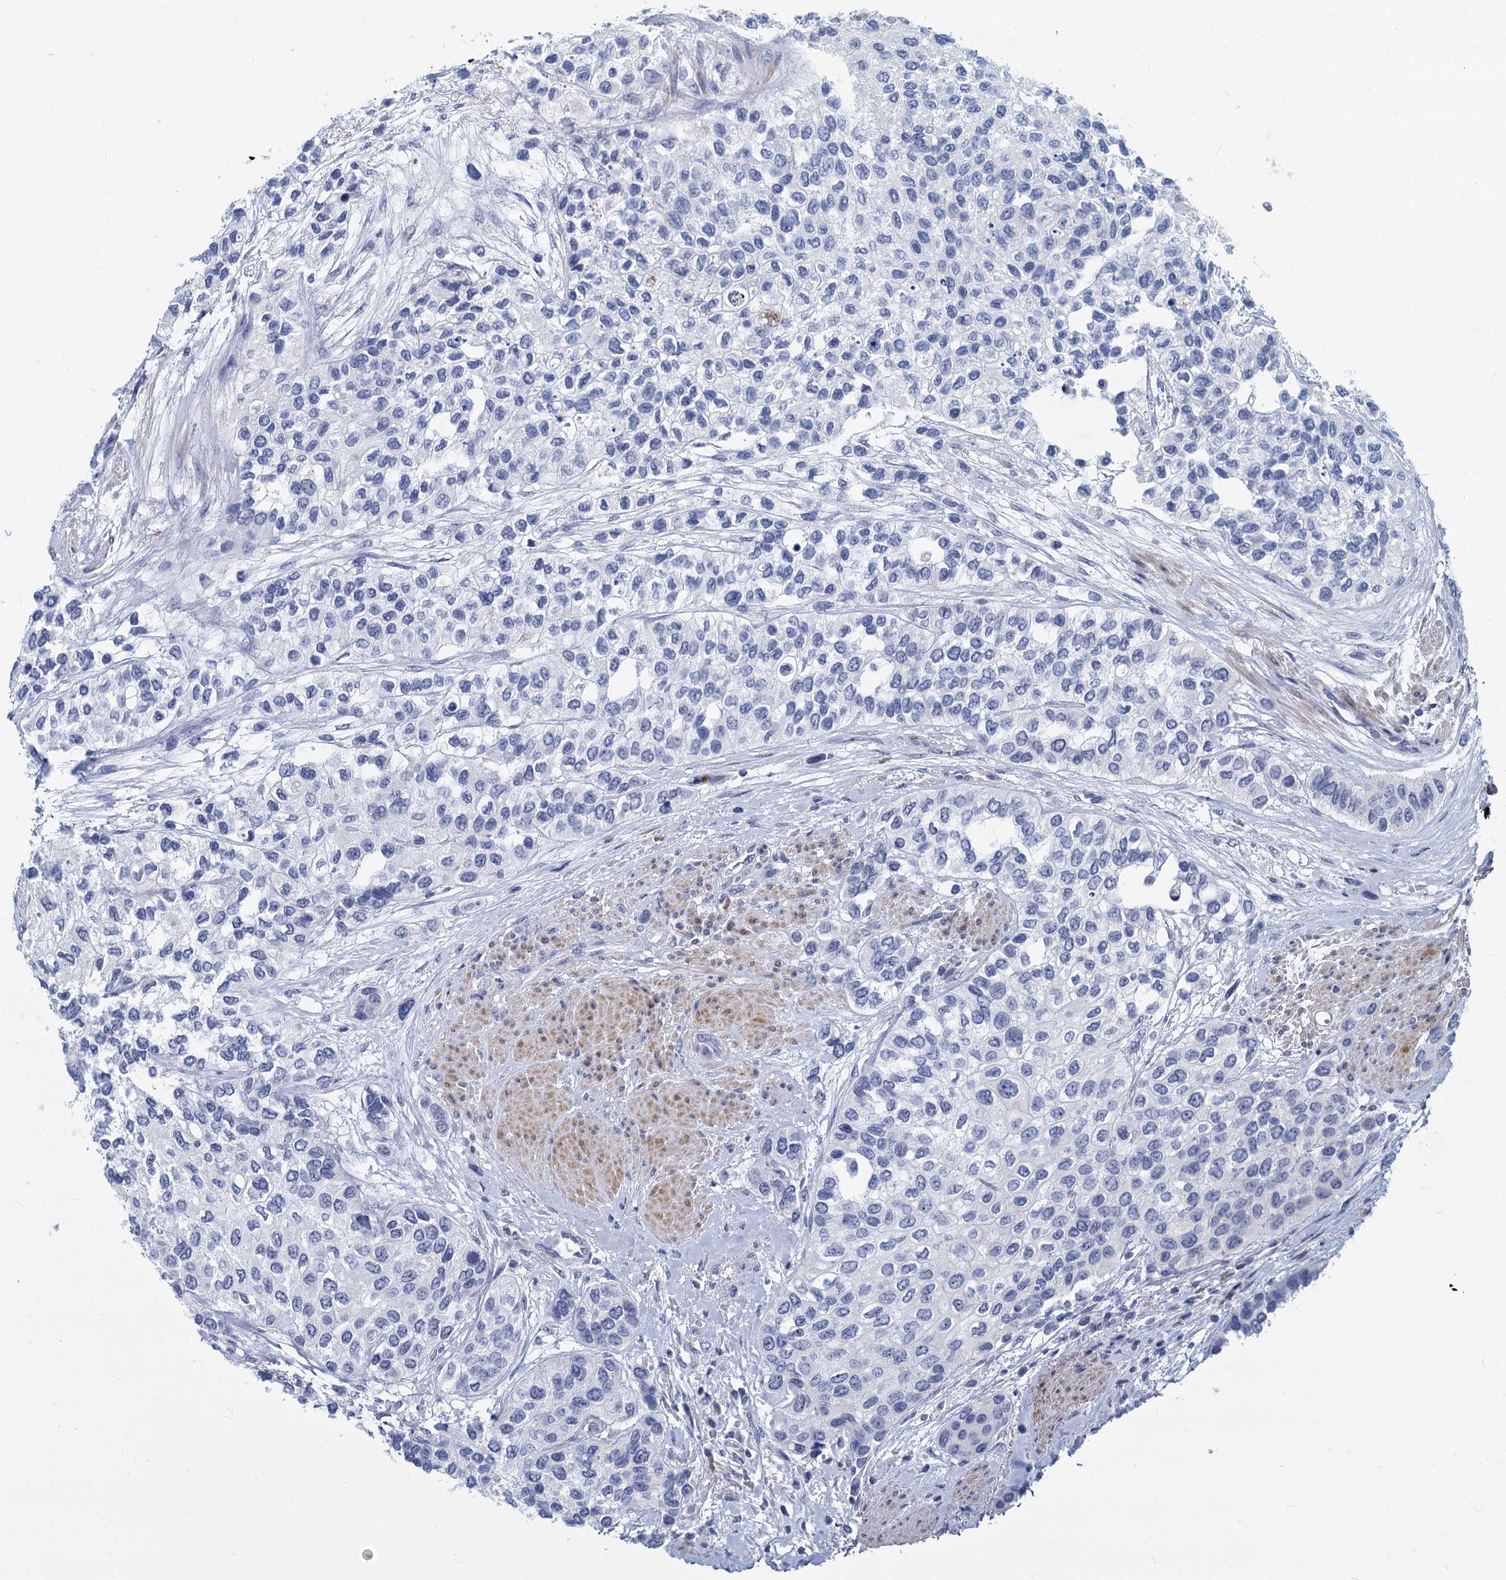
{"staining": {"intensity": "negative", "quantity": "none", "location": "none"}, "tissue": "urothelial cancer", "cell_type": "Tumor cells", "image_type": "cancer", "snomed": [{"axis": "morphology", "description": "Normal tissue, NOS"}, {"axis": "morphology", "description": "Urothelial carcinoma, High grade"}, {"axis": "topography", "description": "Vascular tissue"}, {"axis": "topography", "description": "Urinary bladder"}], "caption": "An immunohistochemistry (IHC) micrograph of urothelial cancer is shown. There is no staining in tumor cells of urothelial cancer.", "gene": "GSTM3", "patient": {"sex": "female", "age": 56}}